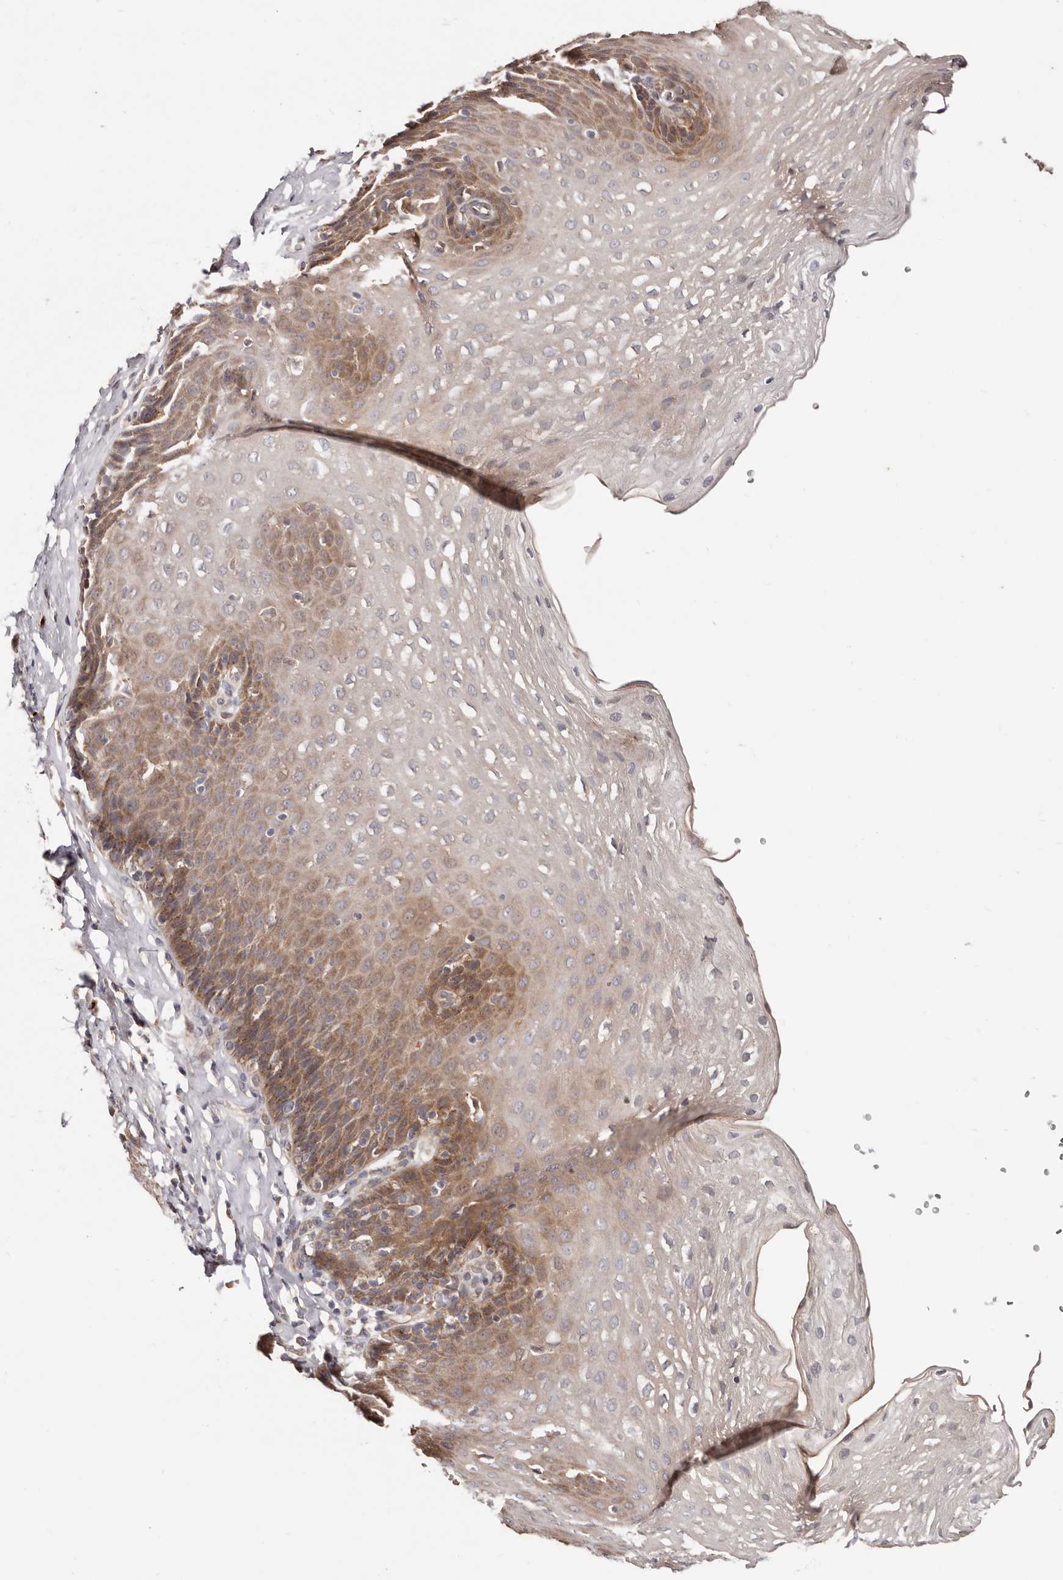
{"staining": {"intensity": "moderate", "quantity": "25%-75%", "location": "cytoplasmic/membranous"}, "tissue": "esophagus", "cell_type": "Squamous epithelial cells", "image_type": "normal", "snomed": [{"axis": "morphology", "description": "Normal tissue, NOS"}, {"axis": "topography", "description": "Esophagus"}], "caption": "Brown immunohistochemical staining in benign human esophagus shows moderate cytoplasmic/membranous positivity in about 25%-75% of squamous epithelial cells. The staining is performed using DAB brown chromogen to label protein expression. The nuclei are counter-stained blue using hematoxylin.", "gene": "DACT2", "patient": {"sex": "female", "age": 66}}